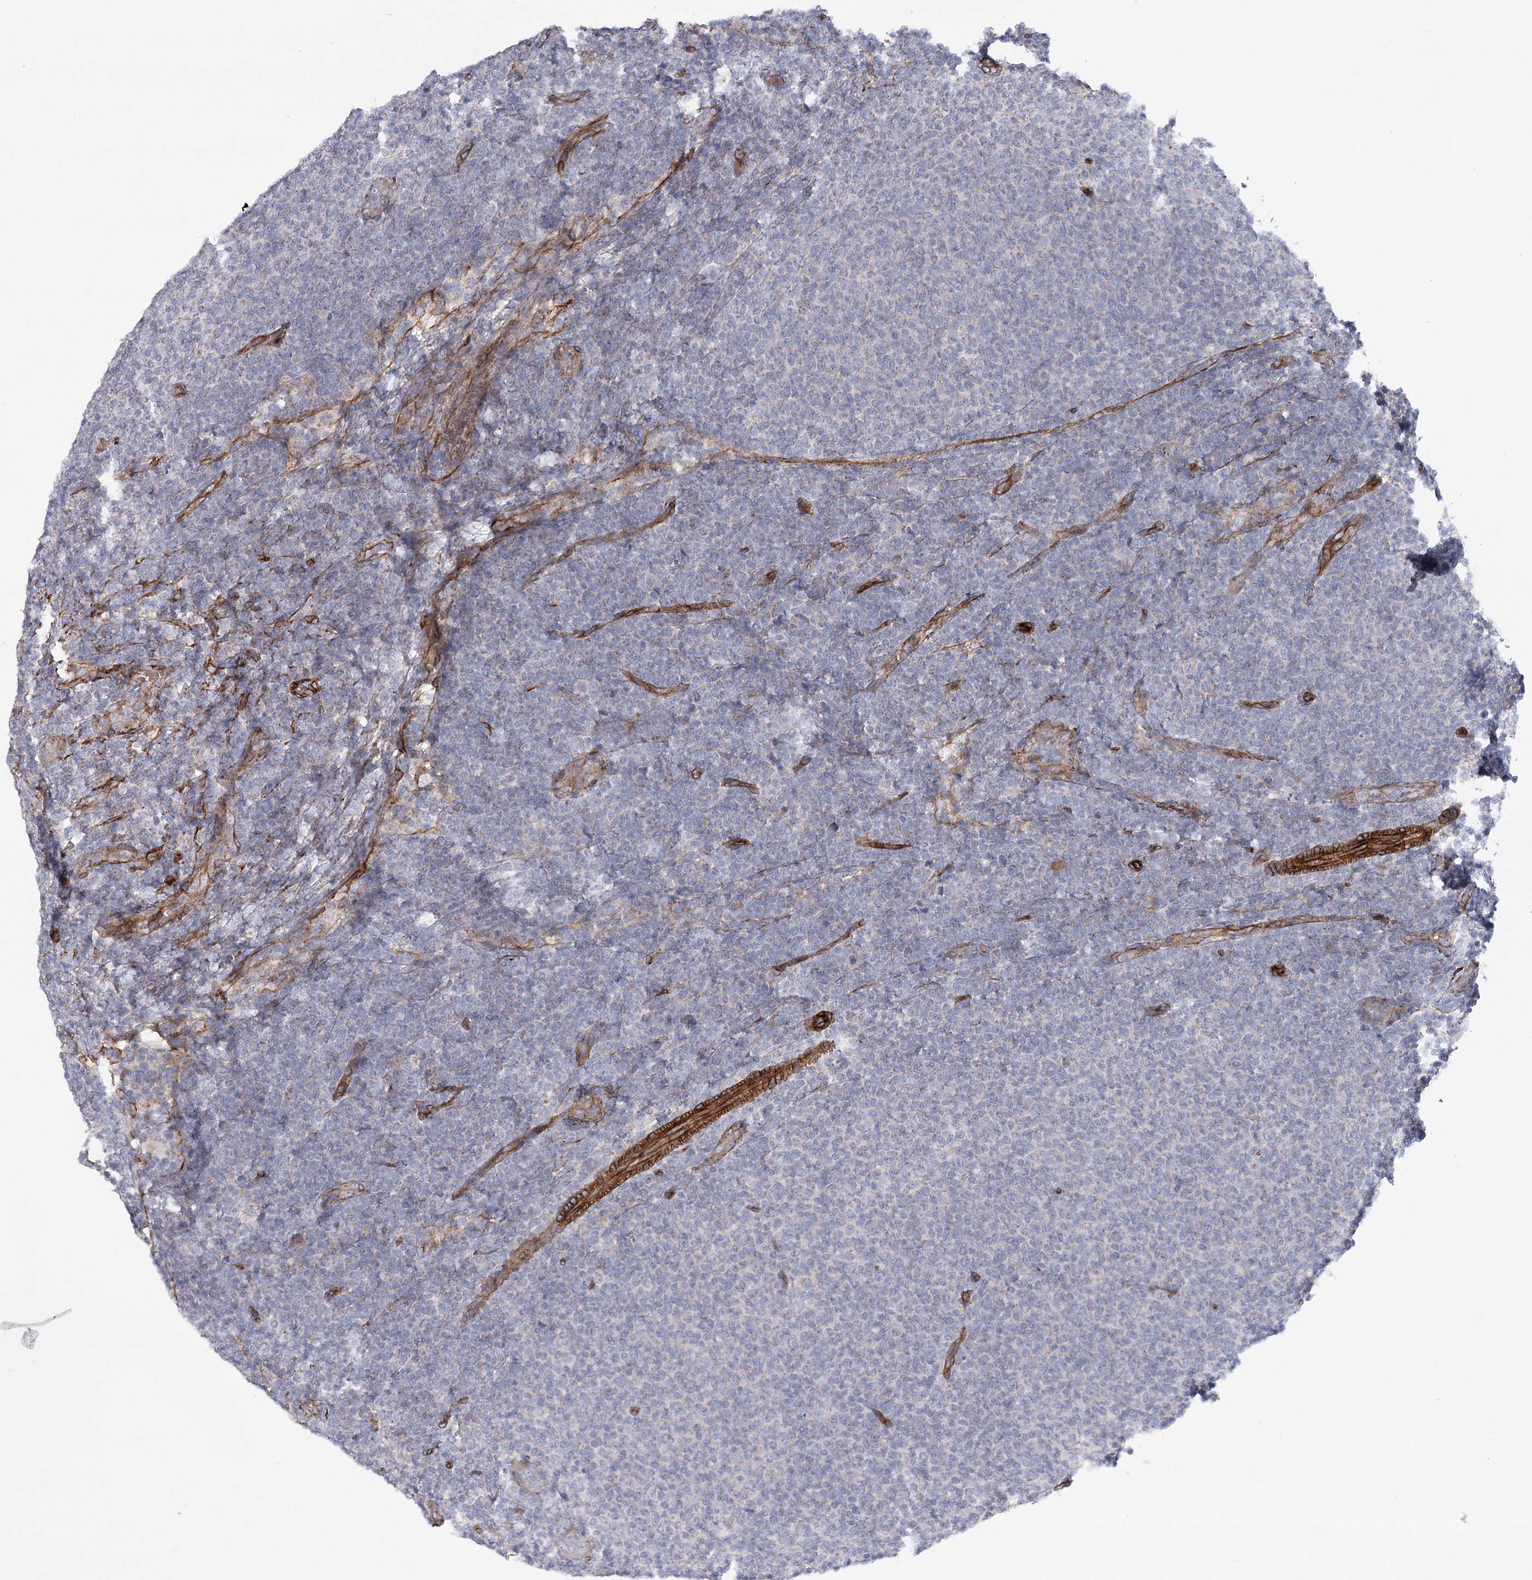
{"staining": {"intensity": "negative", "quantity": "none", "location": "none"}, "tissue": "lymphoma", "cell_type": "Tumor cells", "image_type": "cancer", "snomed": [{"axis": "morphology", "description": "Malignant lymphoma, non-Hodgkin's type, Low grade"}, {"axis": "topography", "description": "Lymph node"}], "caption": "An immunohistochemistry (IHC) image of lymphoma is shown. There is no staining in tumor cells of lymphoma.", "gene": "TMEM164", "patient": {"sex": "male", "age": 66}}